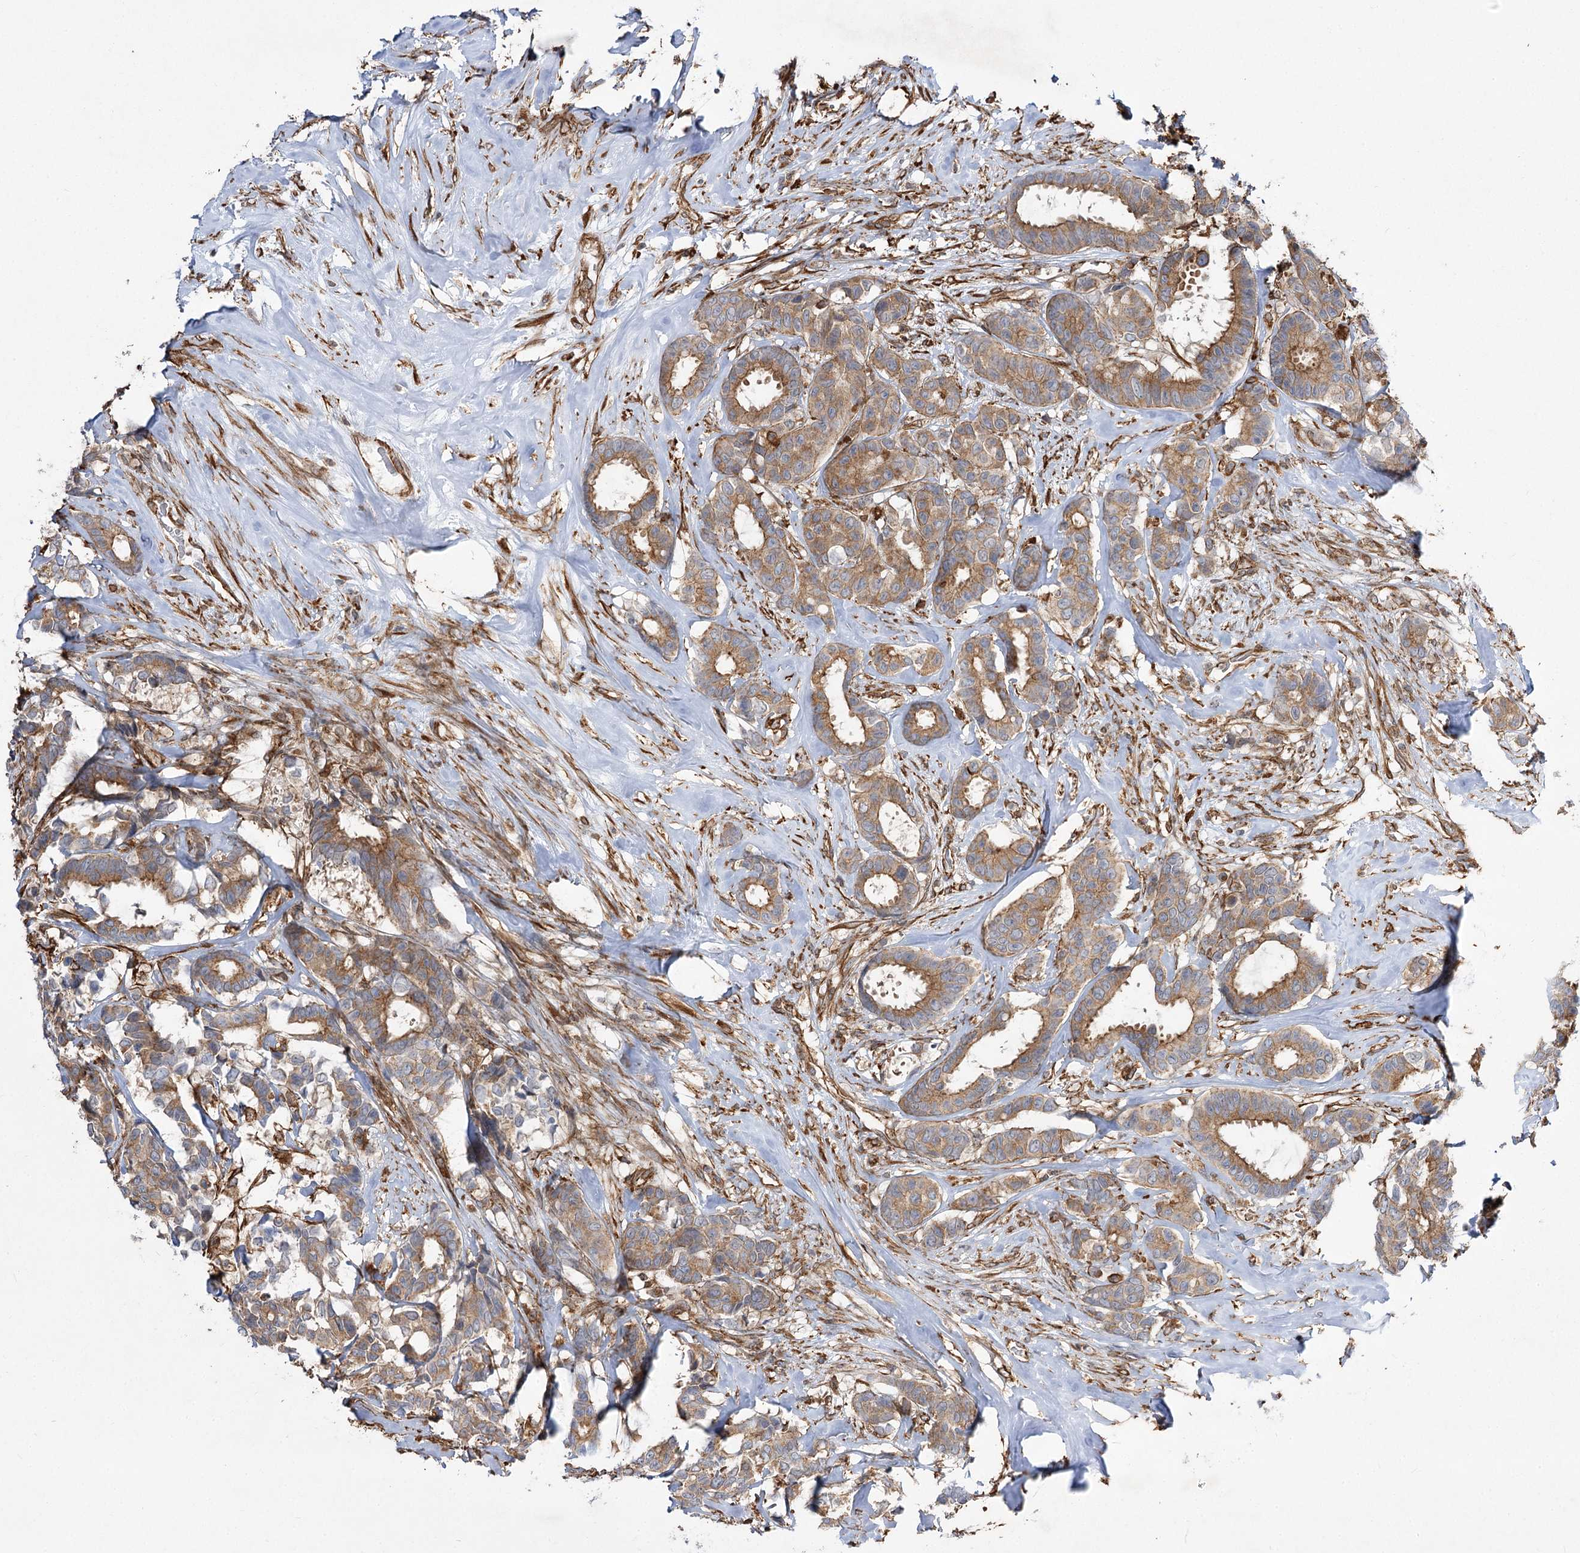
{"staining": {"intensity": "moderate", "quantity": ">75%", "location": "cytoplasmic/membranous"}, "tissue": "breast cancer", "cell_type": "Tumor cells", "image_type": "cancer", "snomed": [{"axis": "morphology", "description": "Duct carcinoma"}, {"axis": "topography", "description": "Breast"}], "caption": "High-power microscopy captured an immunohistochemistry histopathology image of breast infiltrating ductal carcinoma, revealing moderate cytoplasmic/membranous staining in about >75% of tumor cells.", "gene": "SH3BP5L", "patient": {"sex": "female", "age": 87}}